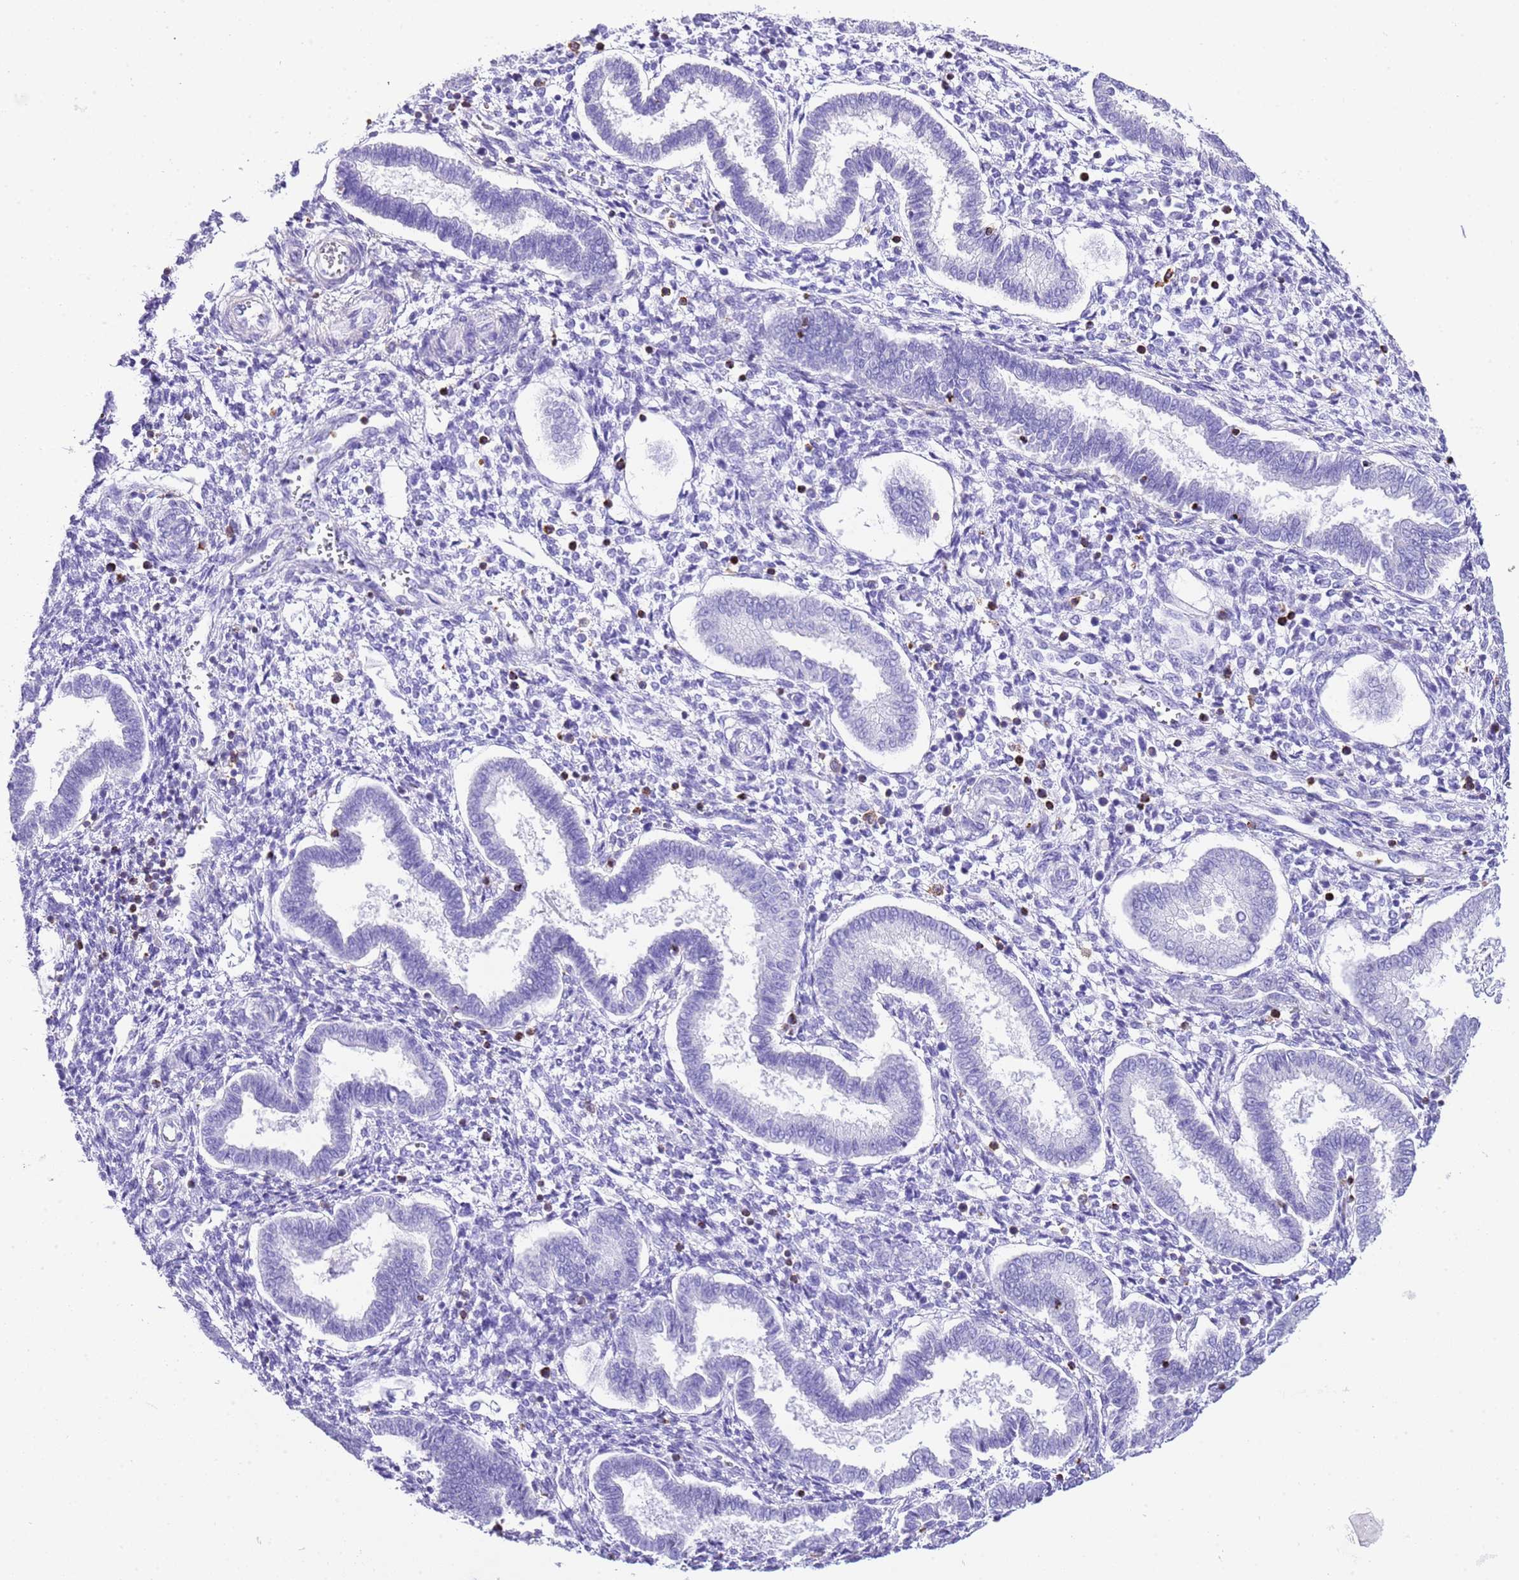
{"staining": {"intensity": "negative", "quantity": "none", "location": "none"}, "tissue": "endometrium", "cell_type": "Cells in endometrial stroma", "image_type": "normal", "snomed": [{"axis": "morphology", "description": "Normal tissue, NOS"}, {"axis": "topography", "description": "Endometrium"}], "caption": "Immunohistochemical staining of normal human endometrium displays no significant staining in cells in endometrial stroma. (DAB IHC visualized using brightfield microscopy, high magnification).", "gene": "CNN2", "patient": {"sex": "female", "age": 24}}